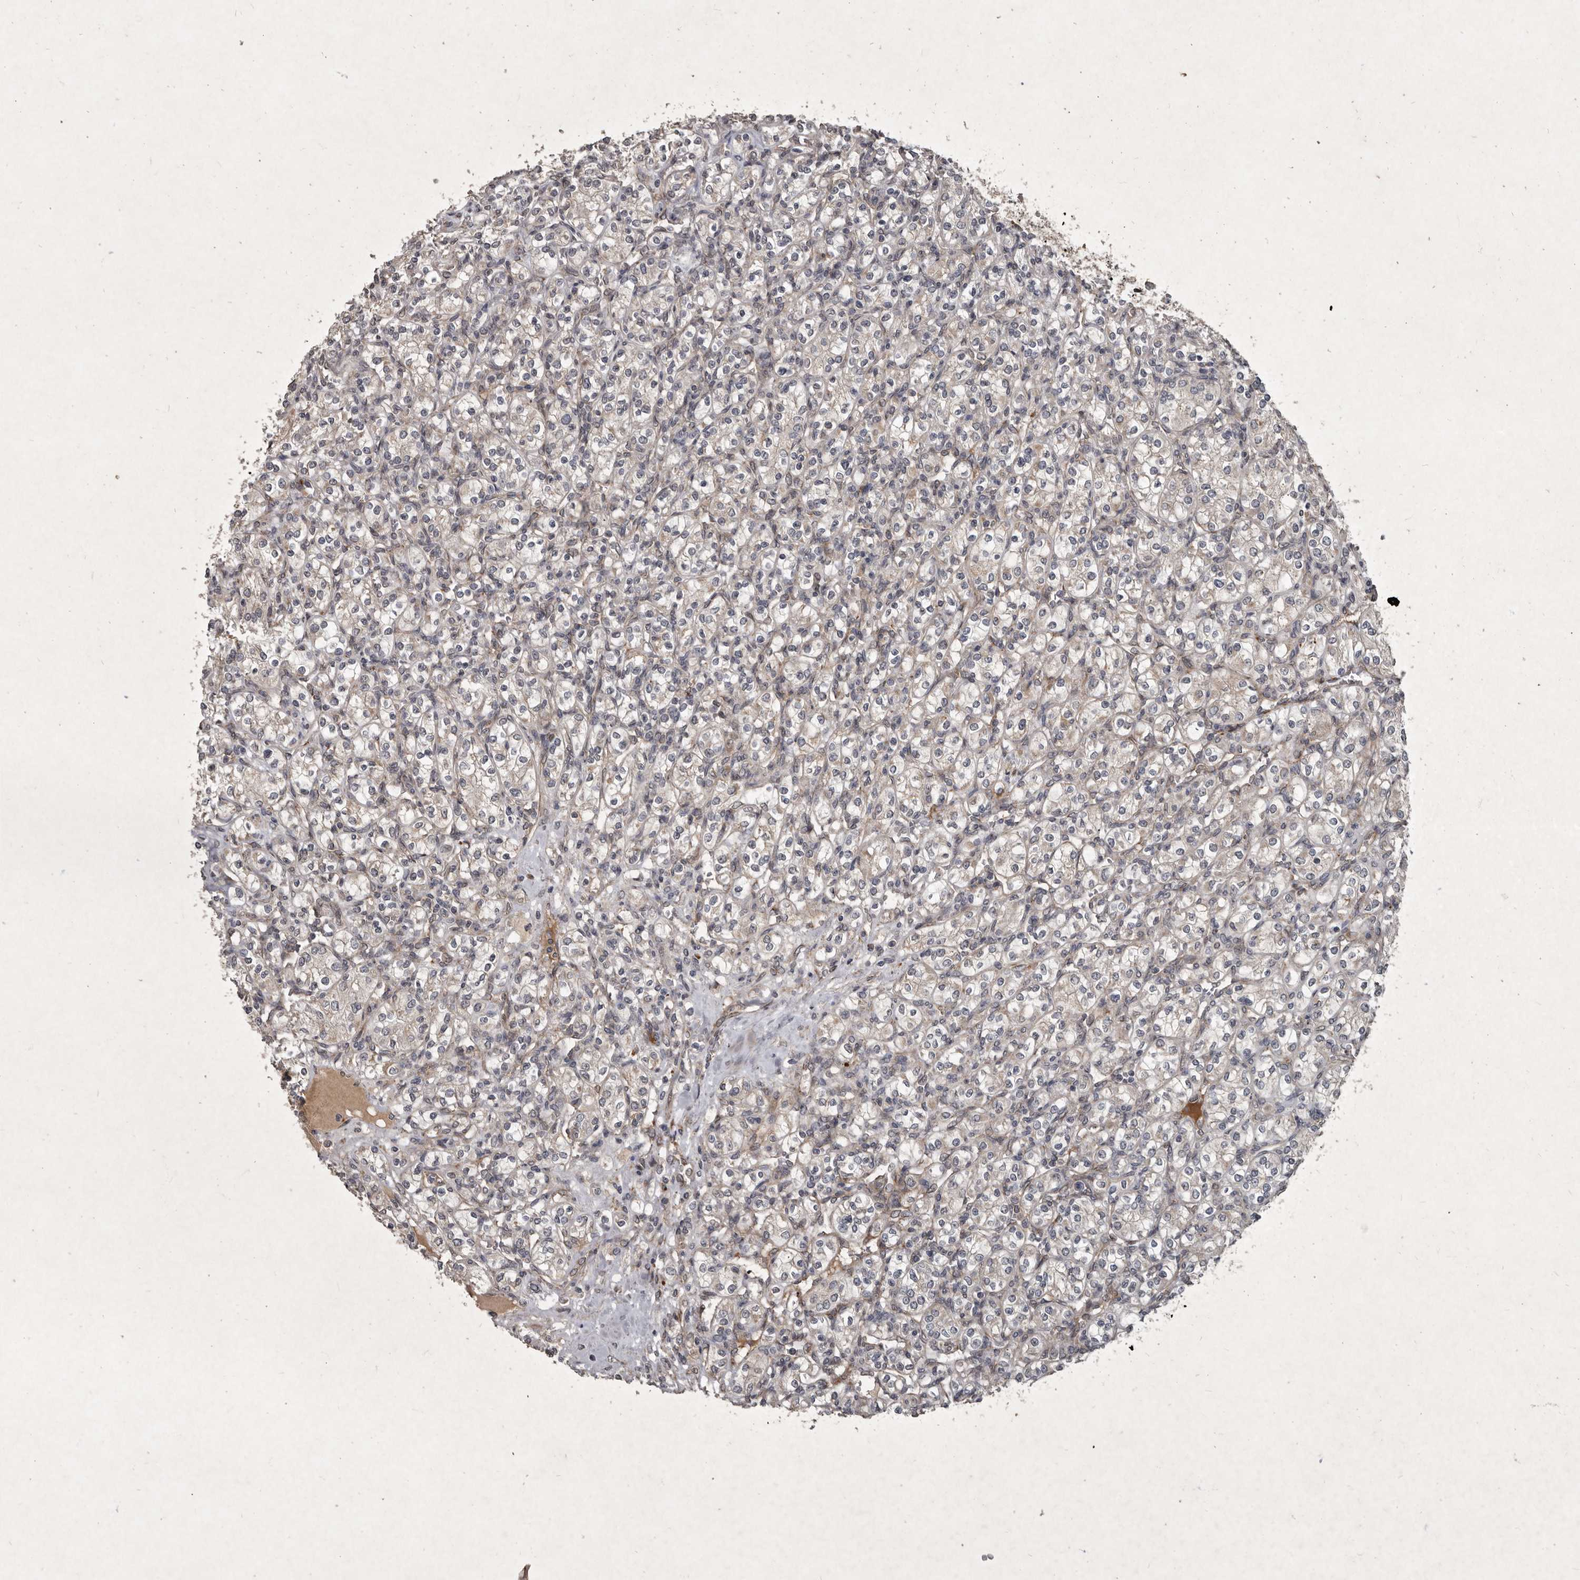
{"staining": {"intensity": "weak", "quantity": "<25%", "location": "cytoplasmic/membranous"}, "tissue": "renal cancer", "cell_type": "Tumor cells", "image_type": "cancer", "snomed": [{"axis": "morphology", "description": "Adenocarcinoma, NOS"}, {"axis": "topography", "description": "Kidney"}], "caption": "An image of human renal cancer (adenocarcinoma) is negative for staining in tumor cells.", "gene": "MRPS15", "patient": {"sex": "male", "age": 77}}